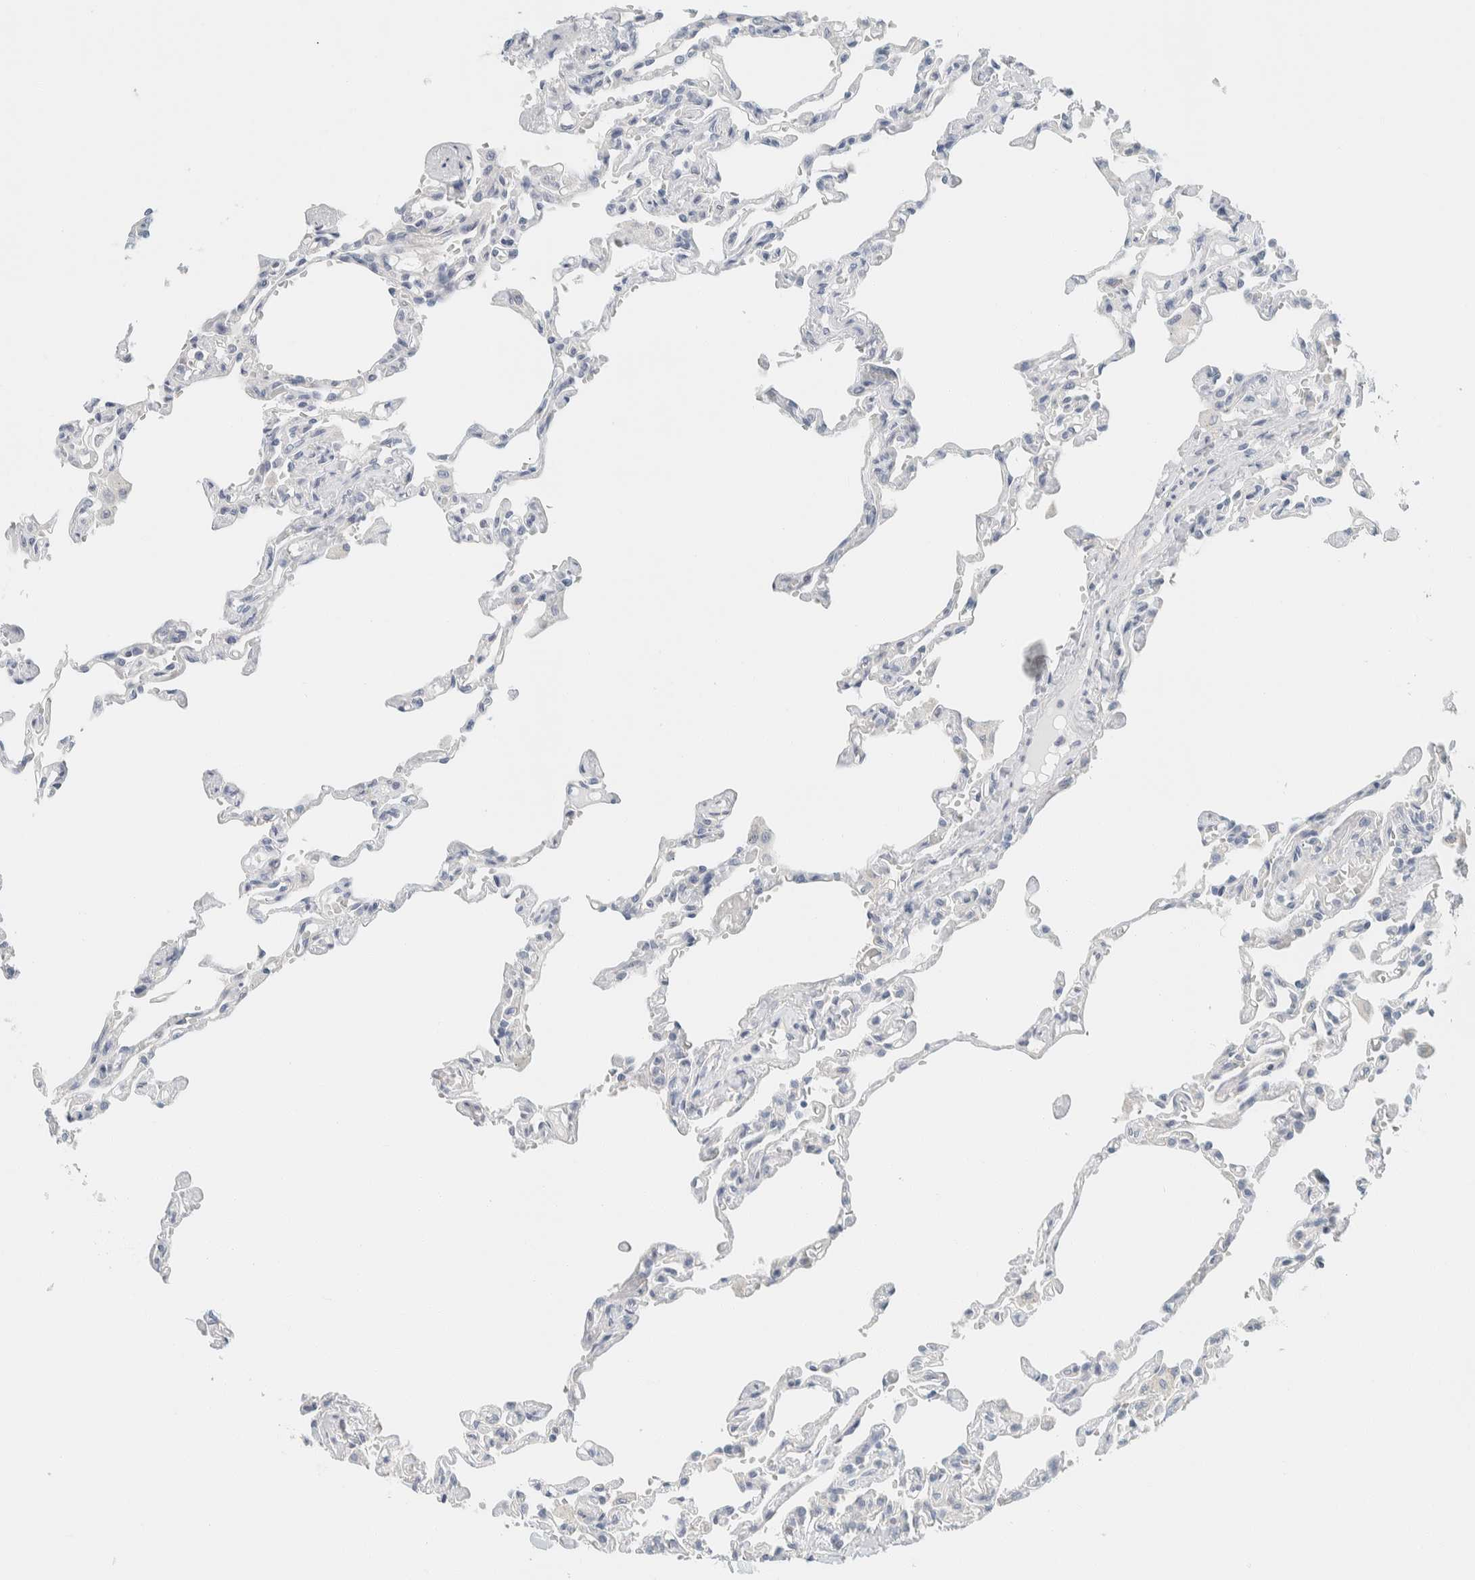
{"staining": {"intensity": "negative", "quantity": "none", "location": "none"}, "tissue": "lung", "cell_type": "Alveolar cells", "image_type": "normal", "snomed": [{"axis": "morphology", "description": "Normal tissue, NOS"}, {"axis": "topography", "description": "Lung"}], "caption": "IHC of unremarkable lung demonstrates no positivity in alveolar cells.", "gene": "AARSD1", "patient": {"sex": "male", "age": 21}}